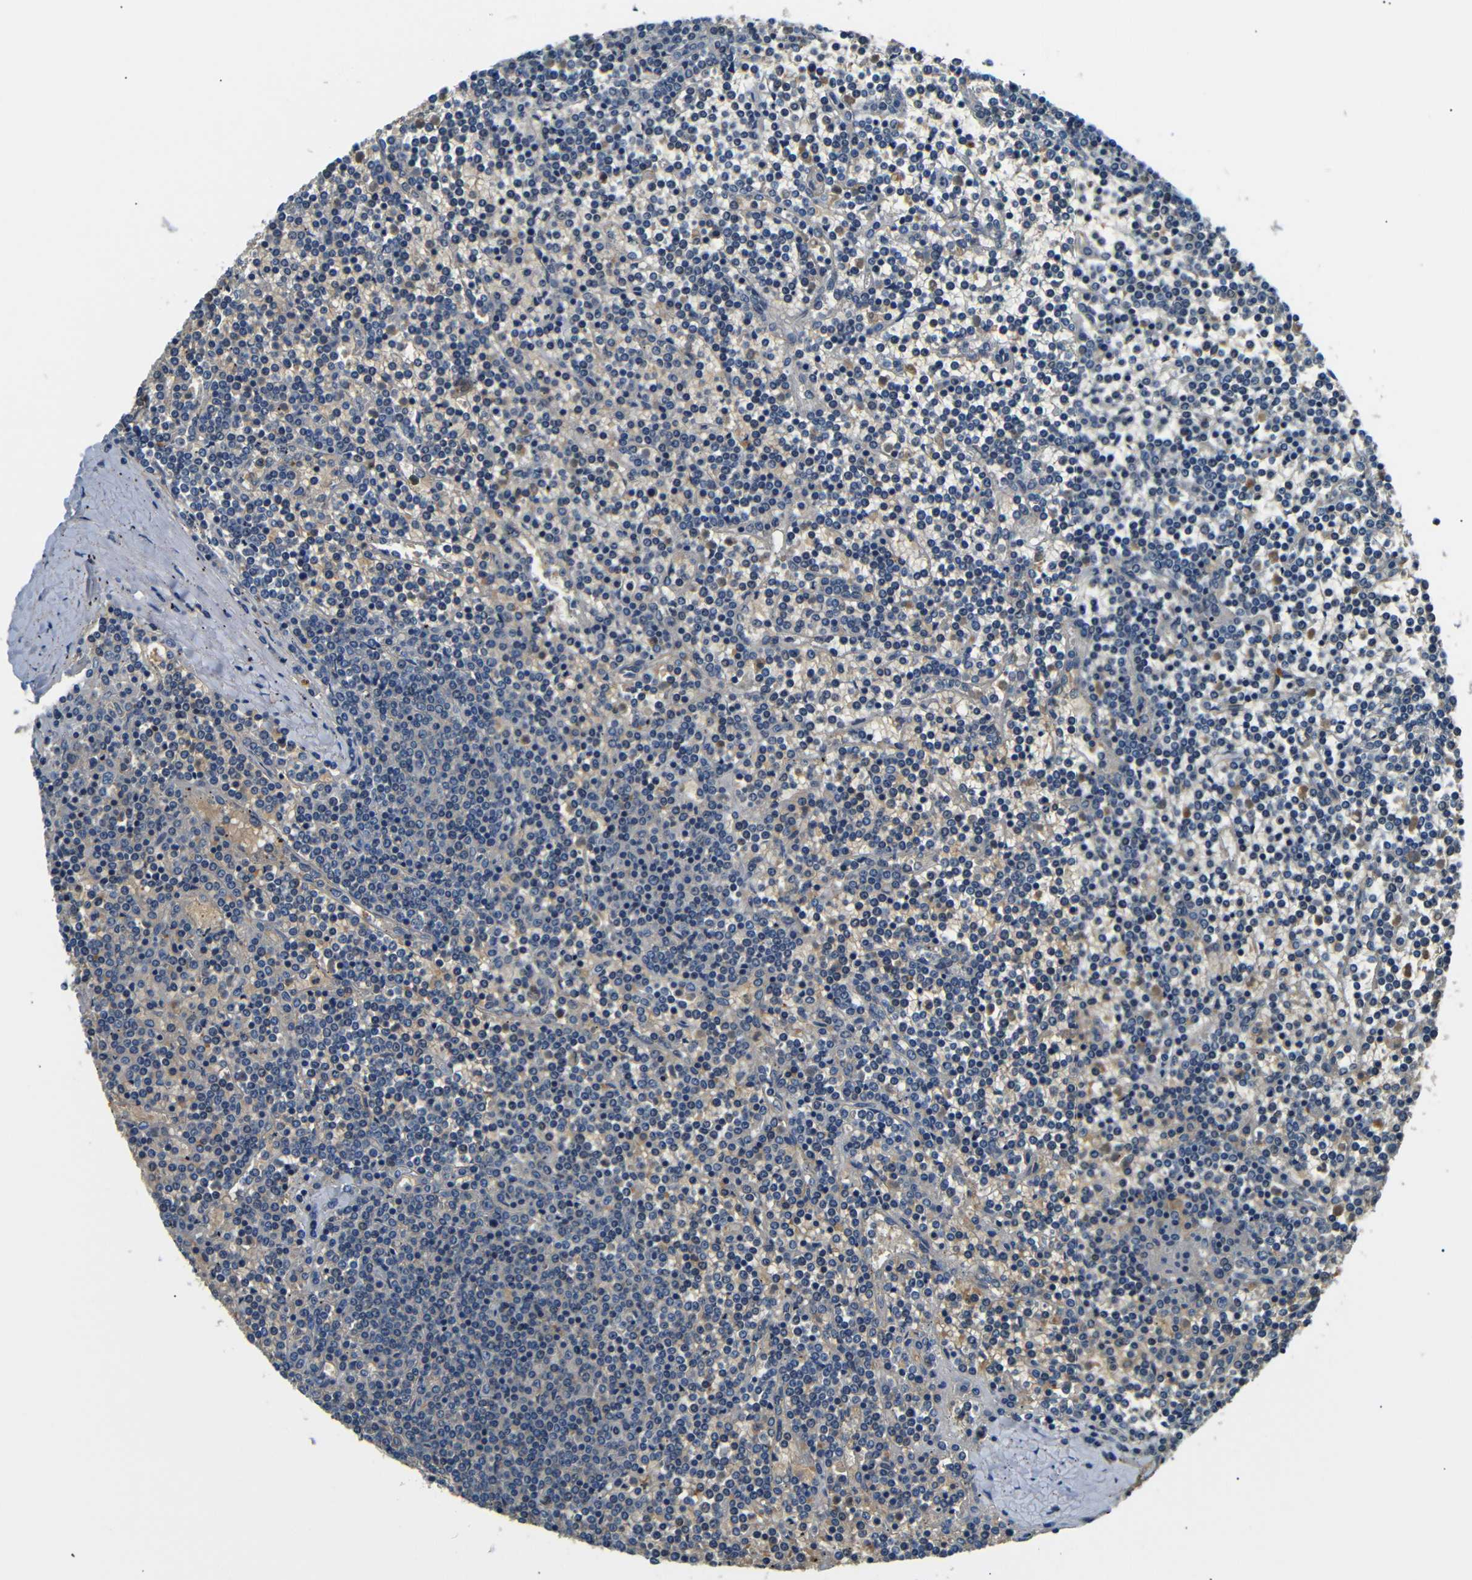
{"staining": {"intensity": "negative", "quantity": "none", "location": "none"}, "tissue": "lymphoma", "cell_type": "Tumor cells", "image_type": "cancer", "snomed": [{"axis": "morphology", "description": "Malignant lymphoma, non-Hodgkin's type, Low grade"}, {"axis": "topography", "description": "Spleen"}], "caption": "Tumor cells are negative for protein expression in human lymphoma. The staining was performed using DAB to visualize the protein expression in brown, while the nuclei were stained in blue with hematoxylin (Magnification: 20x).", "gene": "LHCGR", "patient": {"sex": "female", "age": 19}}